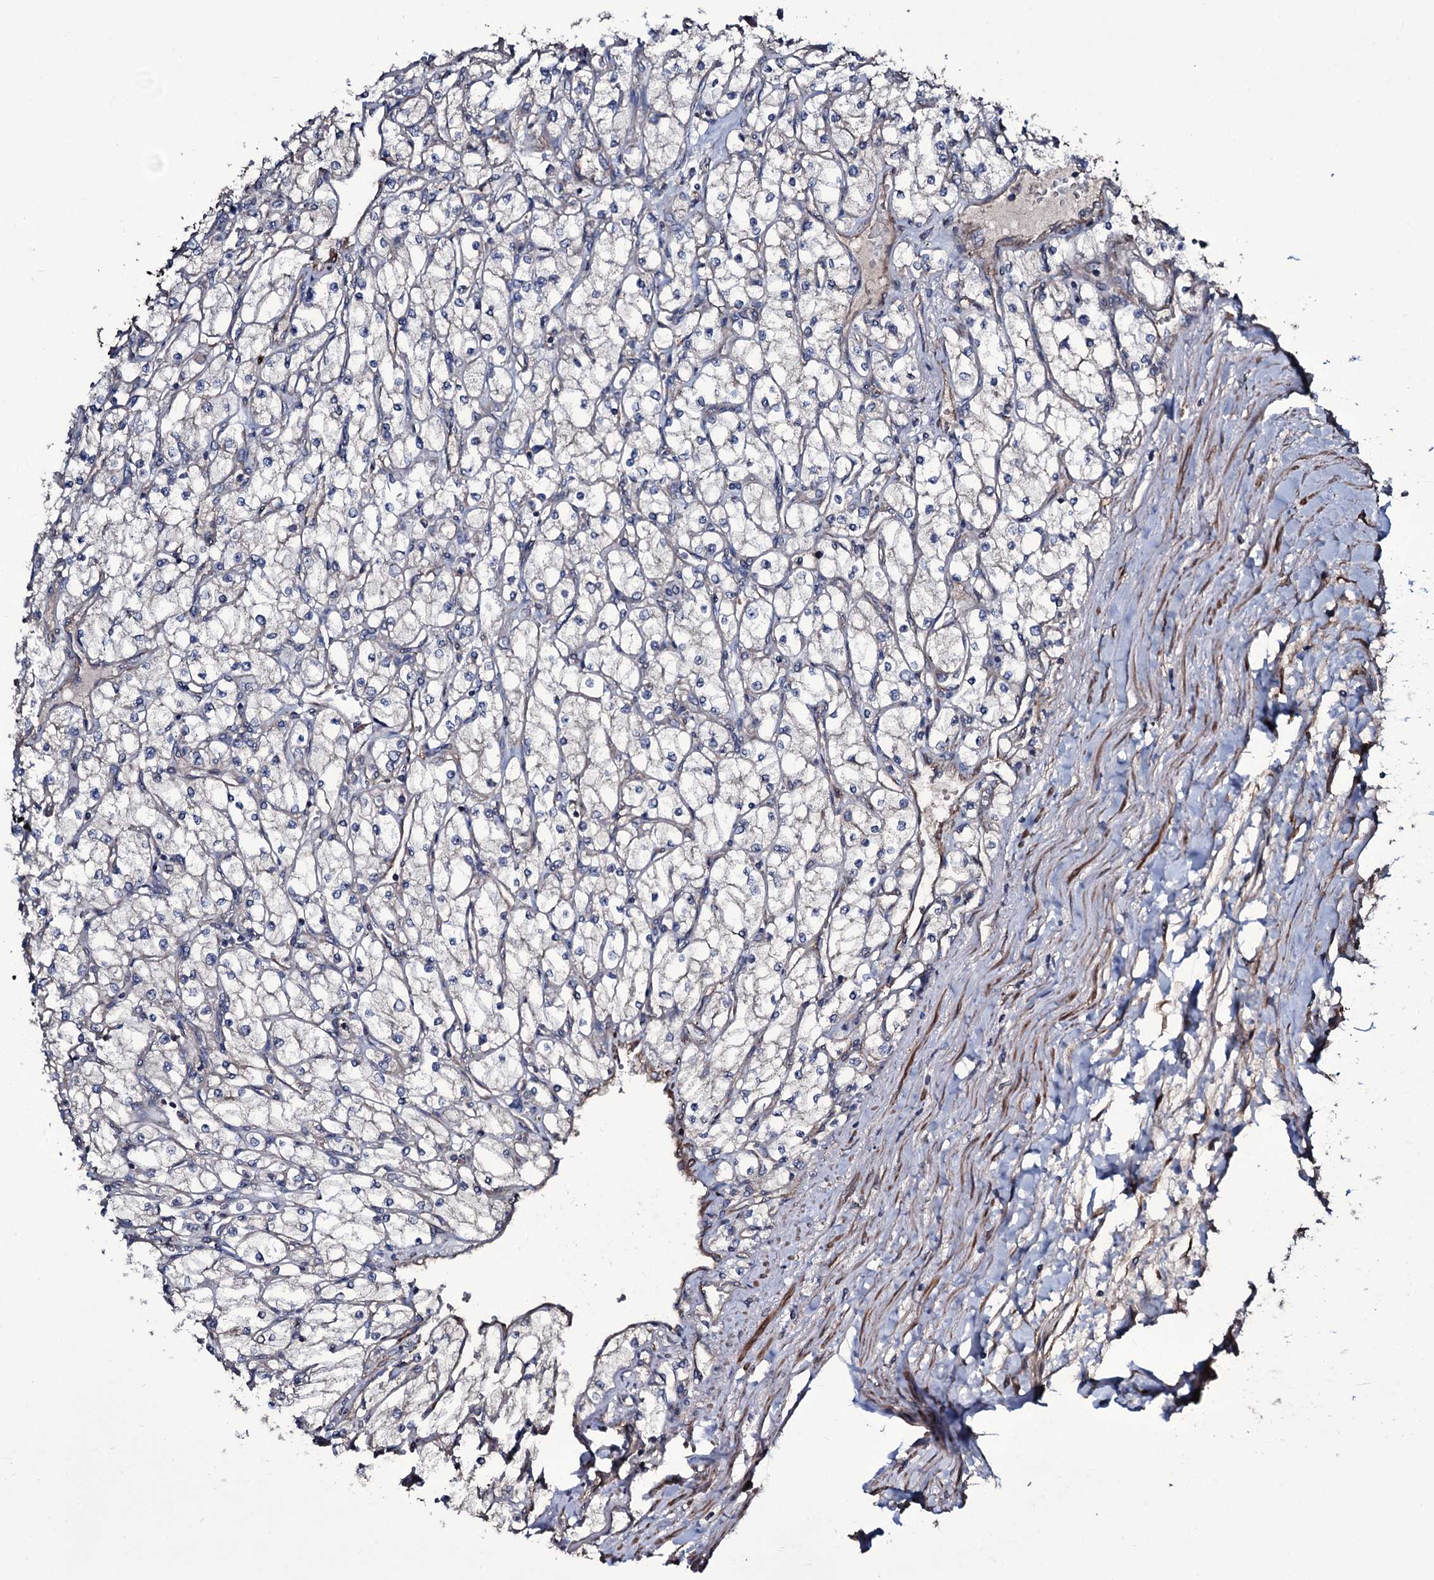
{"staining": {"intensity": "negative", "quantity": "none", "location": "none"}, "tissue": "renal cancer", "cell_type": "Tumor cells", "image_type": "cancer", "snomed": [{"axis": "morphology", "description": "Adenocarcinoma, NOS"}, {"axis": "topography", "description": "Kidney"}], "caption": "Histopathology image shows no significant protein expression in tumor cells of renal adenocarcinoma.", "gene": "WIPF3", "patient": {"sex": "male", "age": 80}}